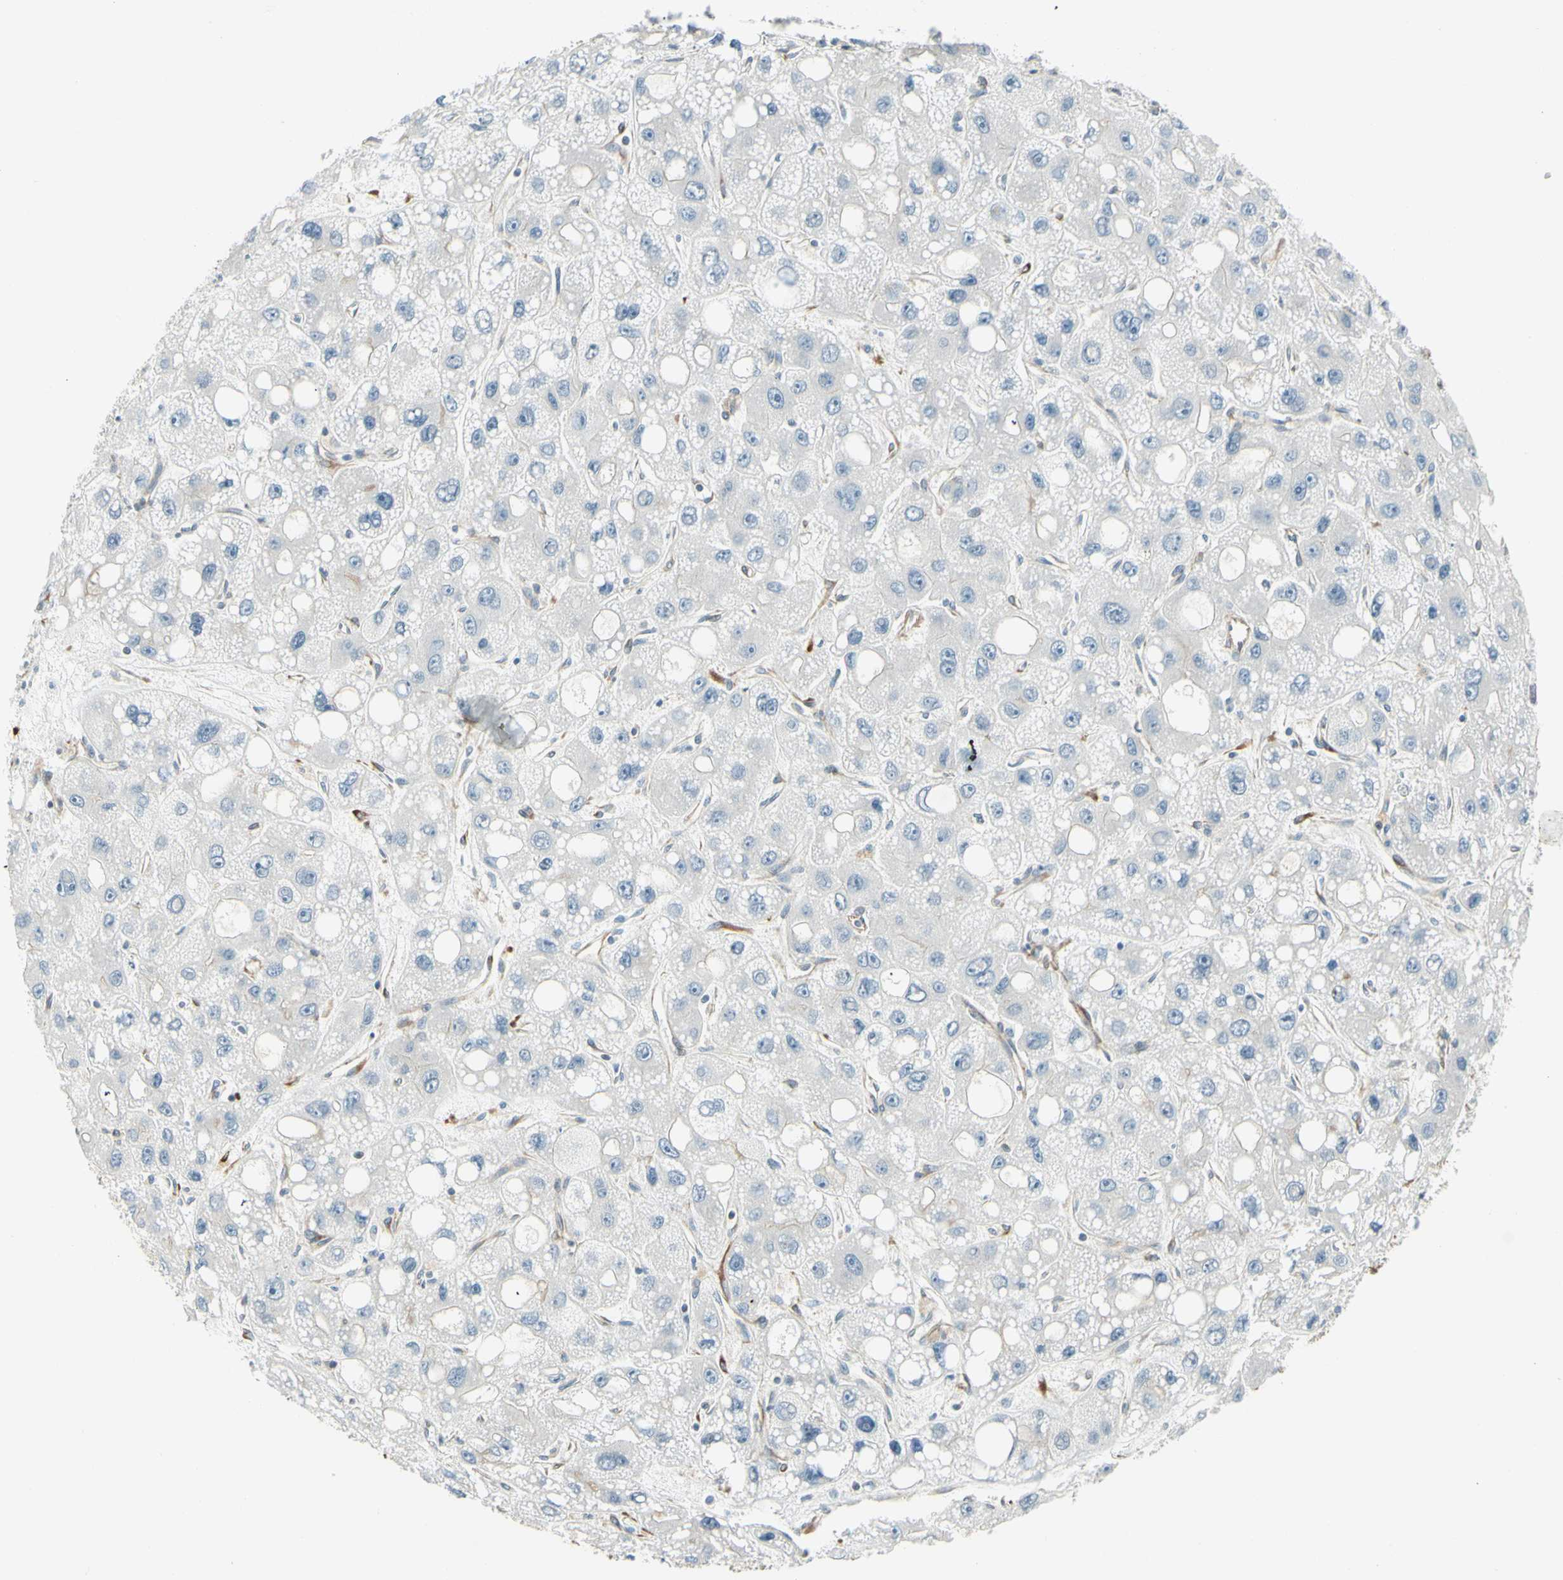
{"staining": {"intensity": "negative", "quantity": "none", "location": "none"}, "tissue": "liver cancer", "cell_type": "Tumor cells", "image_type": "cancer", "snomed": [{"axis": "morphology", "description": "Carcinoma, Hepatocellular, NOS"}, {"axis": "topography", "description": "Liver"}], "caption": "DAB immunohistochemical staining of human liver cancer shows no significant positivity in tumor cells.", "gene": "IGDCC4", "patient": {"sex": "male", "age": 55}}